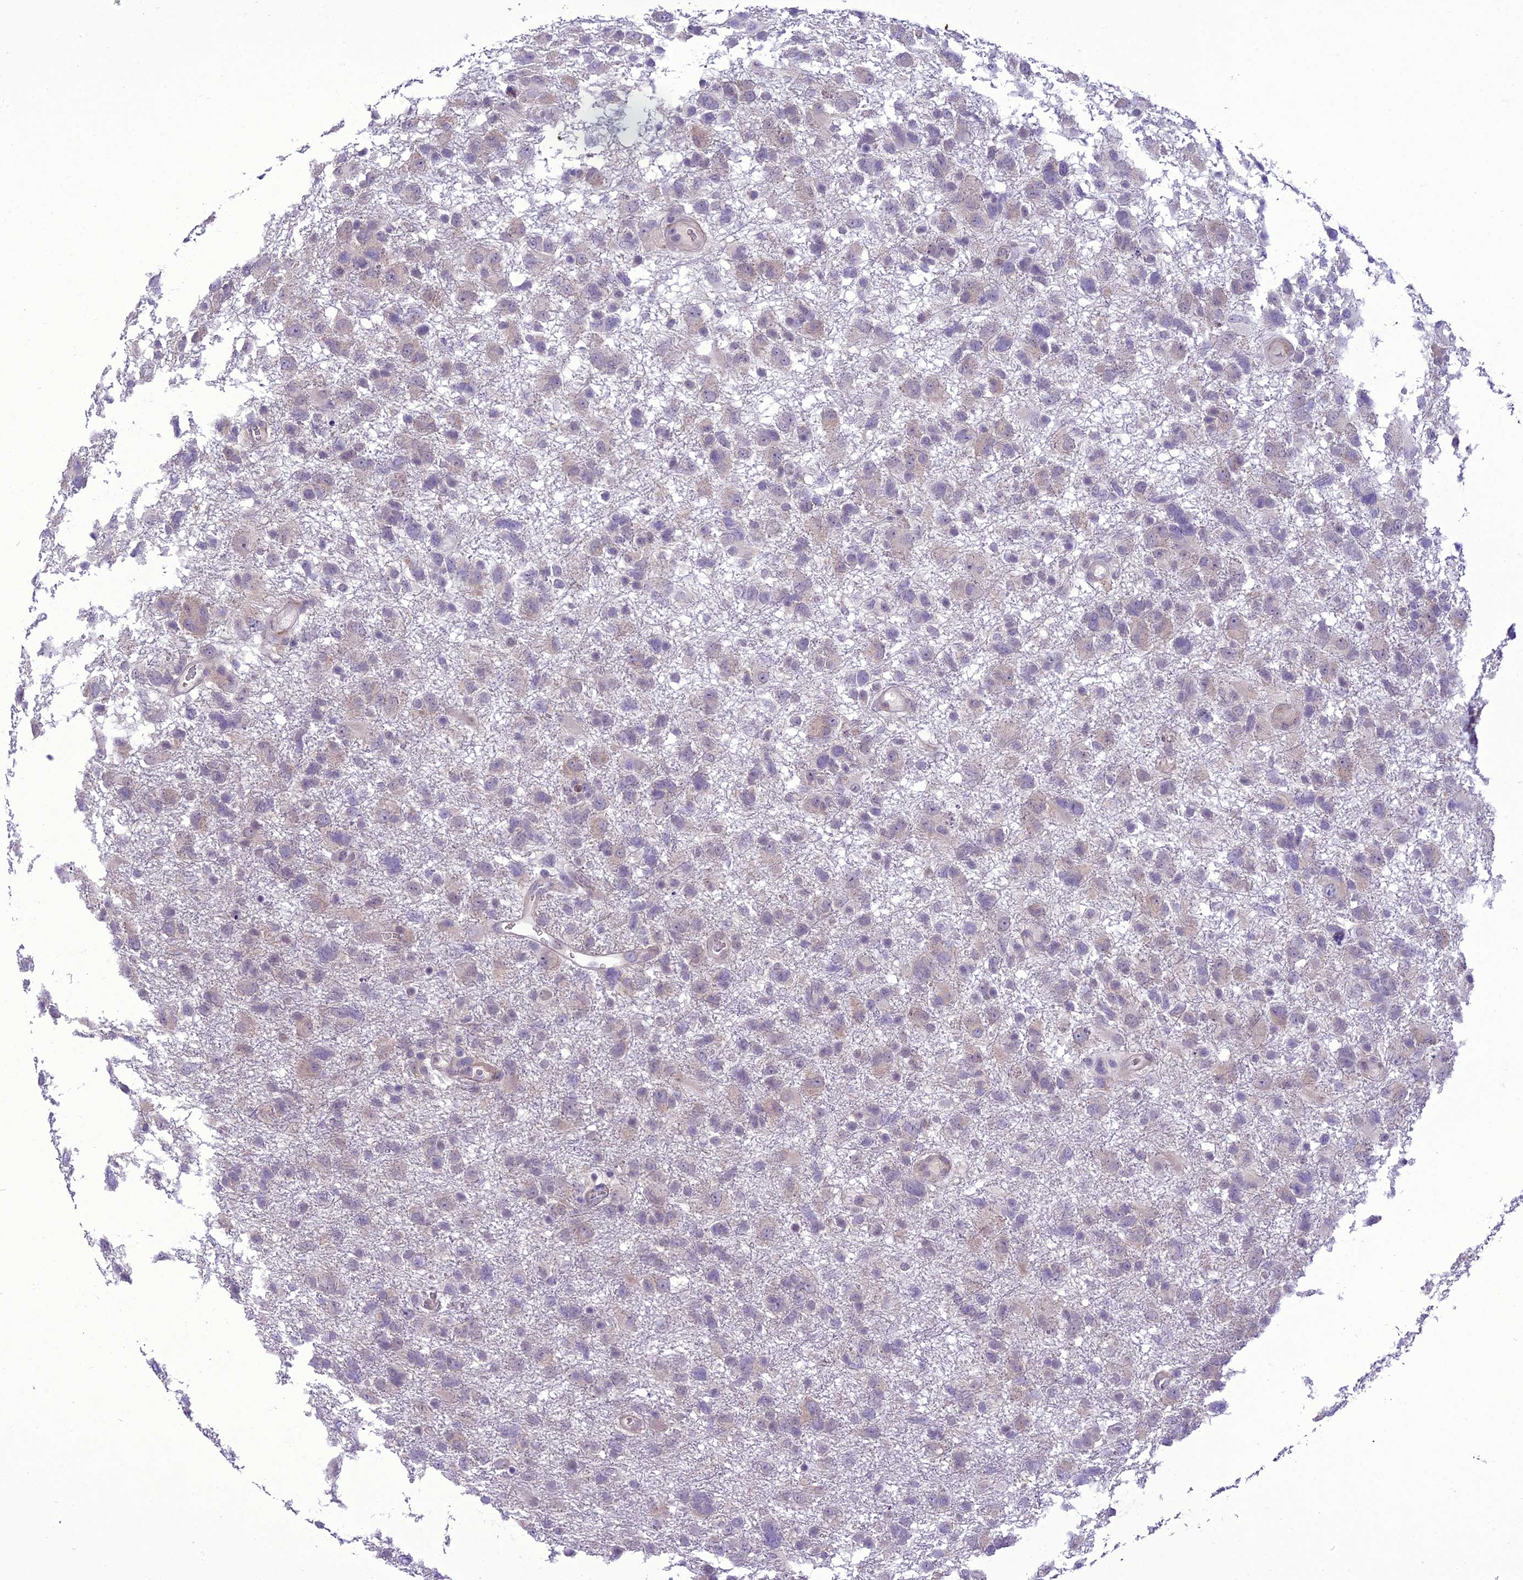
{"staining": {"intensity": "weak", "quantity": "<25%", "location": "cytoplasmic/membranous"}, "tissue": "glioma", "cell_type": "Tumor cells", "image_type": "cancer", "snomed": [{"axis": "morphology", "description": "Glioma, malignant, High grade"}, {"axis": "topography", "description": "Brain"}], "caption": "Immunohistochemistry micrograph of human glioma stained for a protein (brown), which displays no staining in tumor cells.", "gene": "NEURL2", "patient": {"sex": "male", "age": 61}}